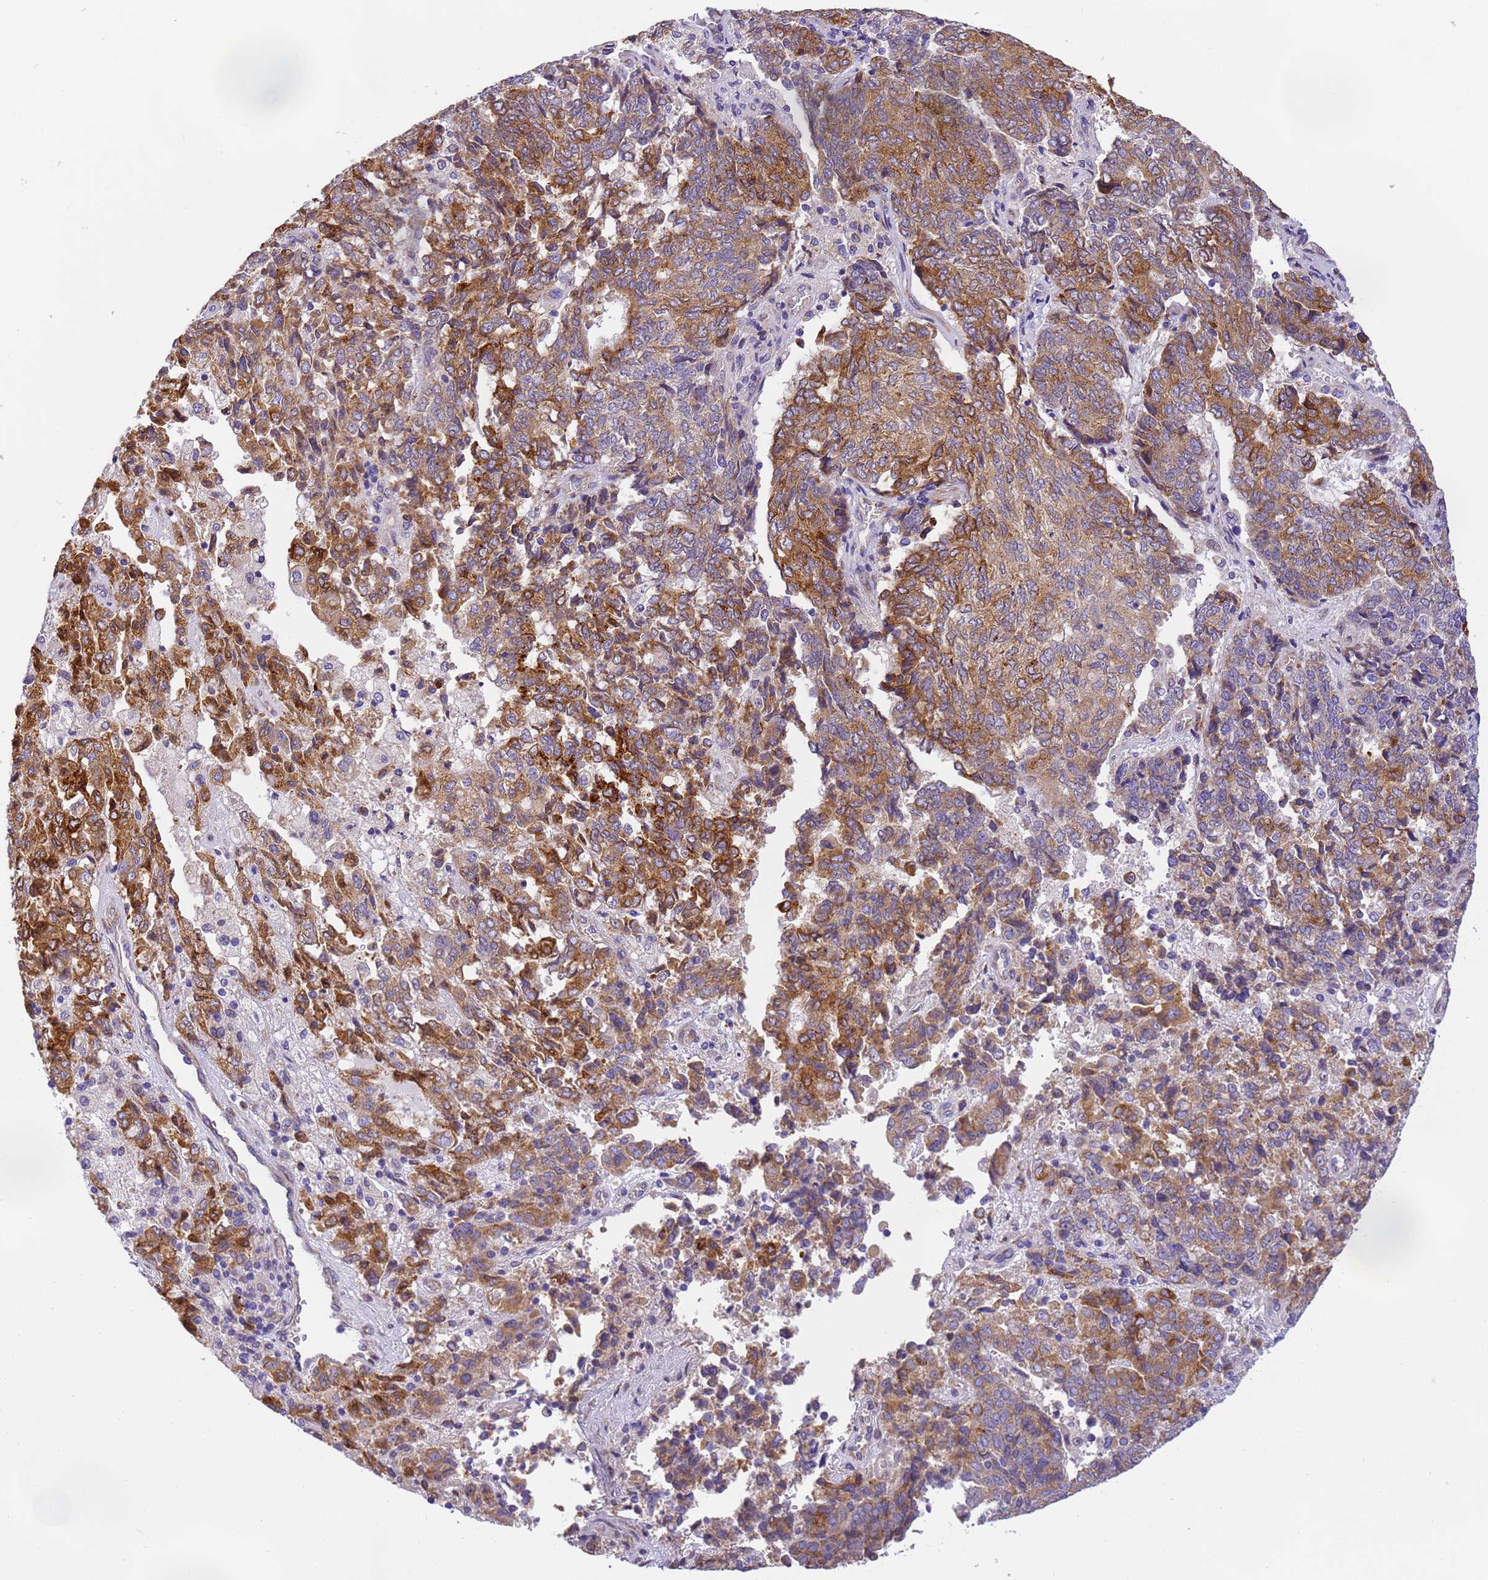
{"staining": {"intensity": "moderate", "quantity": ">75%", "location": "cytoplasmic/membranous"}, "tissue": "endometrial cancer", "cell_type": "Tumor cells", "image_type": "cancer", "snomed": [{"axis": "morphology", "description": "Adenocarcinoma, NOS"}, {"axis": "topography", "description": "Endometrium"}], "caption": "Moderate cytoplasmic/membranous expression is identified in approximately >75% of tumor cells in endometrial cancer. The staining is performed using DAB brown chromogen to label protein expression. The nuclei are counter-stained blue using hematoxylin.", "gene": "RHBDD3", "patient": {"sex": "female", "age": 80}}